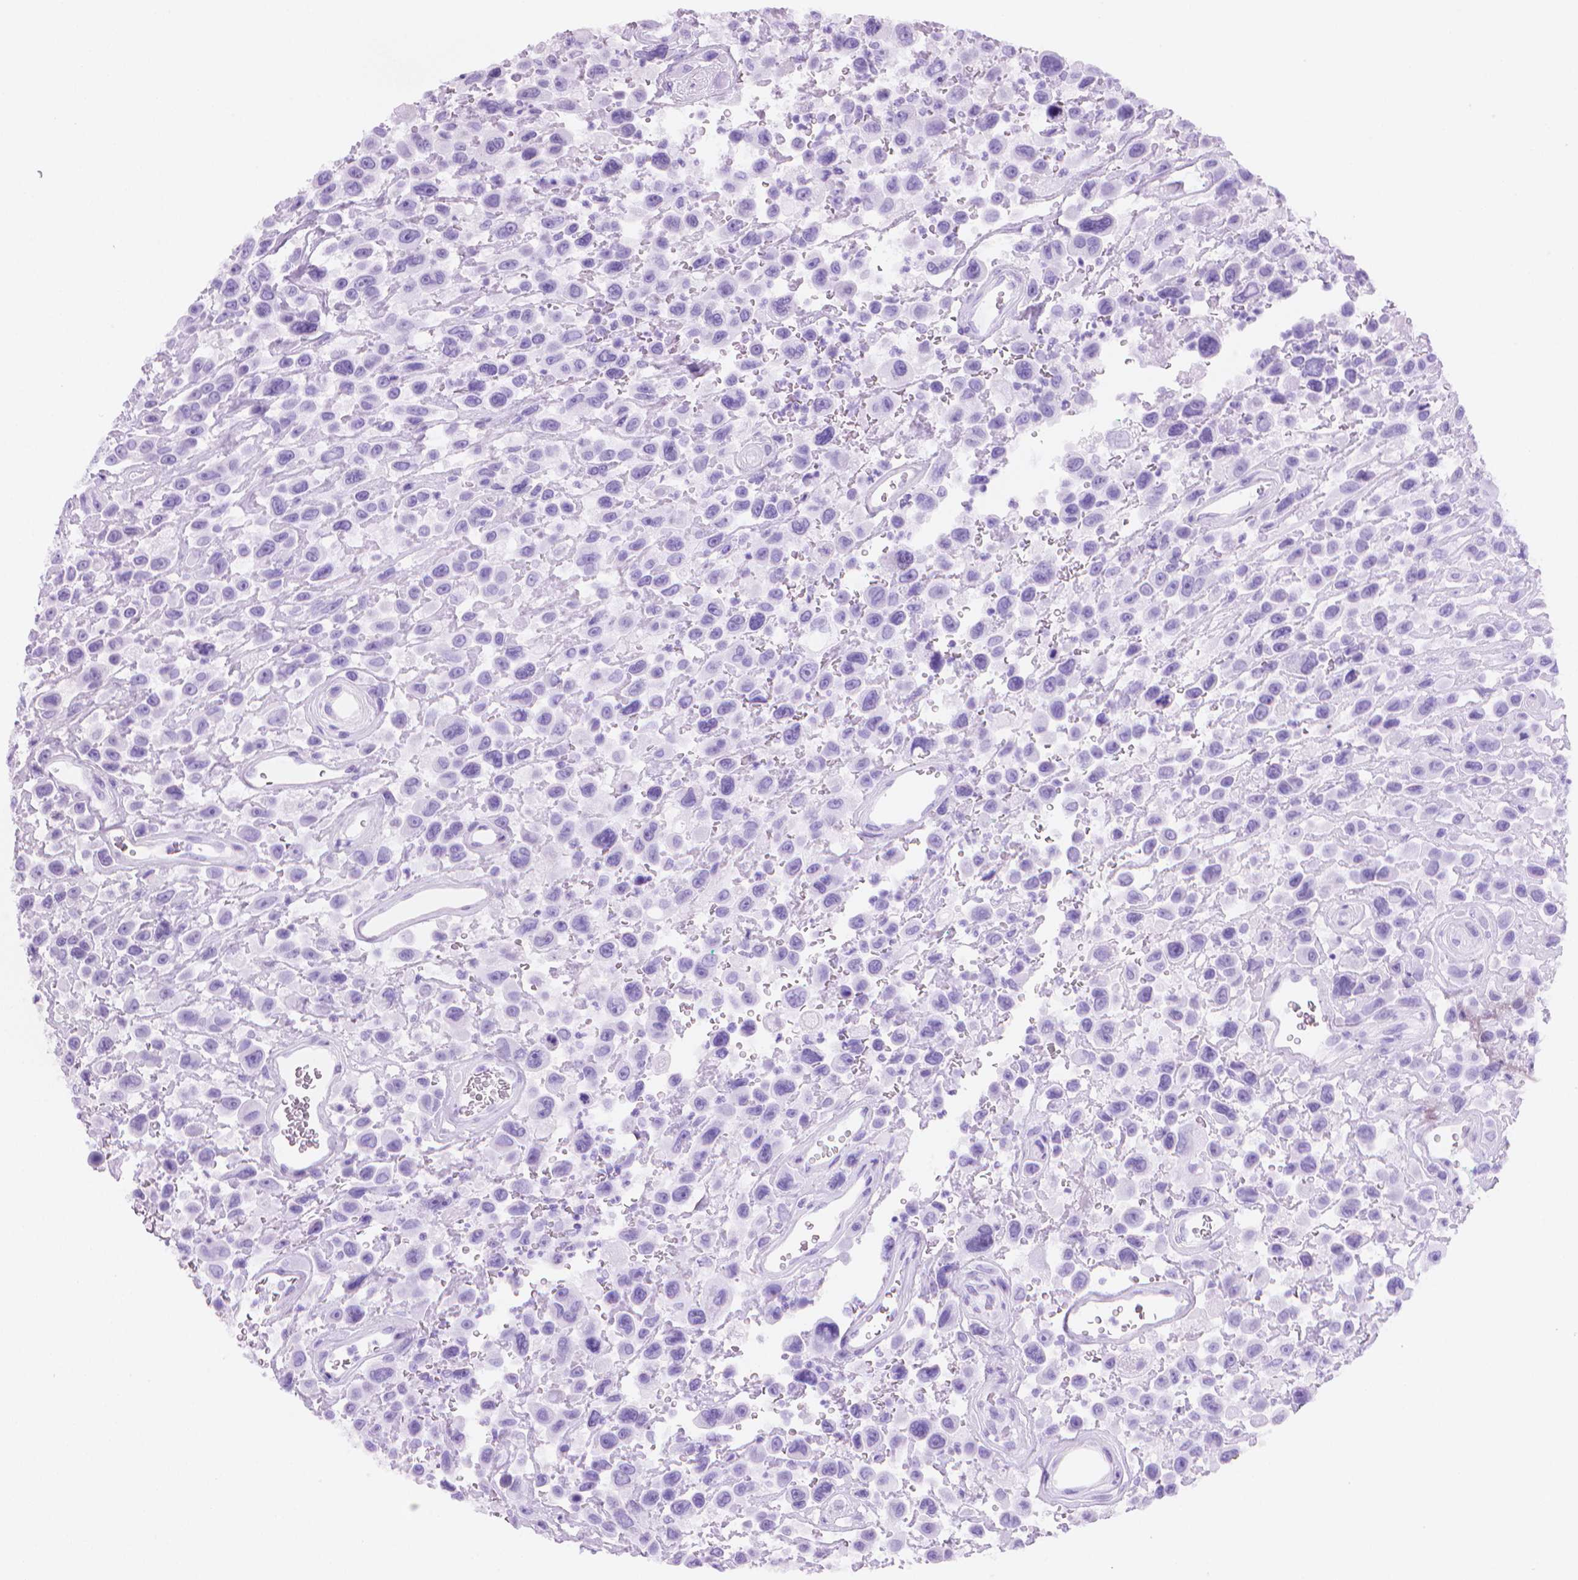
{"staining": {"intensity": "negative", "quantity": "none", "location": "none"}, "tissue": "urothelial cancer", "cell_type": "Tumor cells", "image_type": "cancer", "snomed": [{"axis": "morphology", "description": "Urothelial carcinoma, High grade"}, {"axis": "topography", "description": "Urinary bladder"}], "caption": "Immunohistochemistry (IHC) of human urothelial carcinoma (high-grade) demonstrates no expression in tumor cells.", "gene": "ENSG00000187186", "patient": {"sex": "male", "age": 53}}